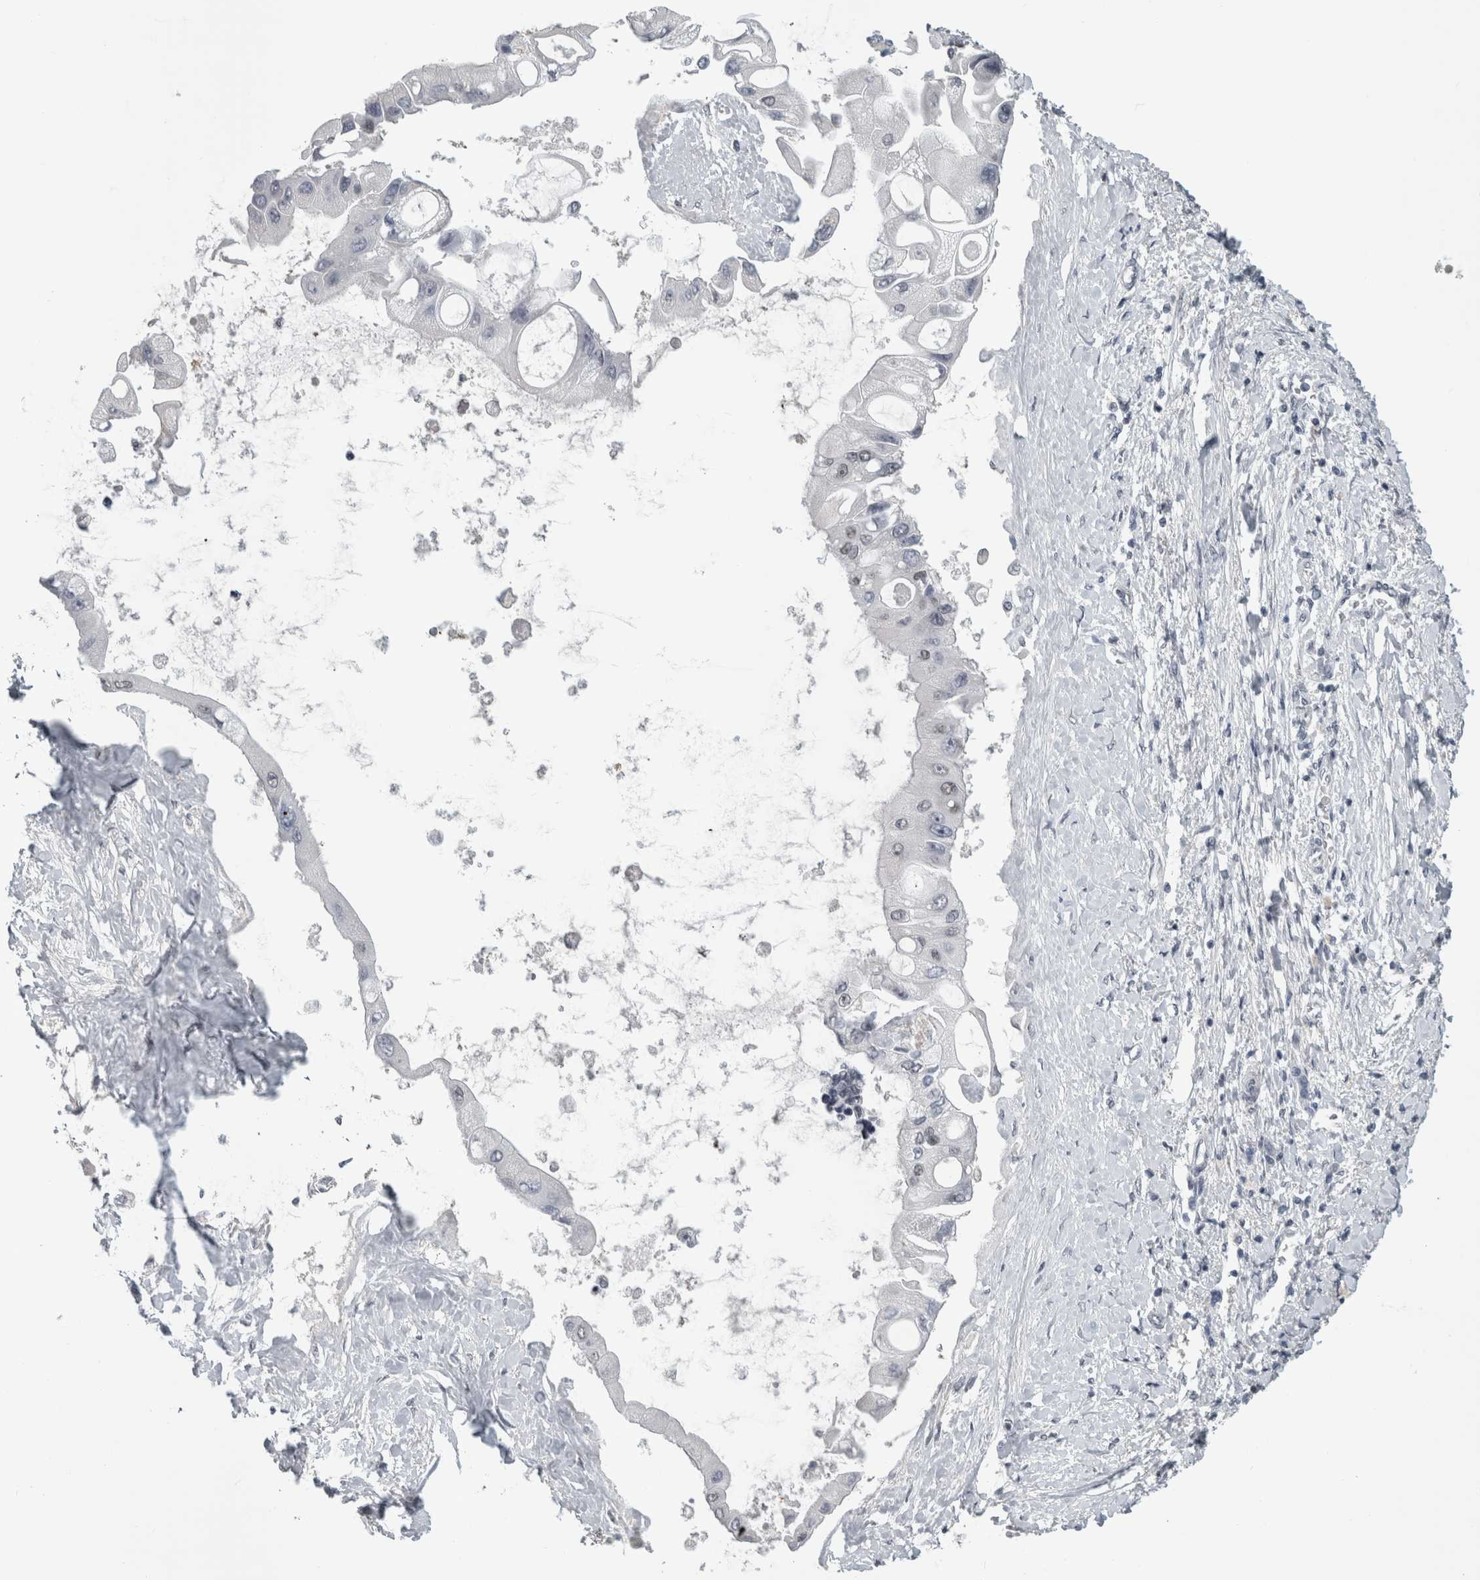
{"staining": {"intensity": "weak", "quantity": "<25%", "location": "nuclear"}, "tissue": "liver cancer", "cell_type": "Tumor cells", "image_type": "cancer", "snomed": [{"axis": "morphology", "description": "Cholangiocarcinoma"}, {"axis": "topography", "description": "Liver"}], "caption": "Photomicrograph shows no protein staining in tumor cells of liver cancer (cholangiocarcinoma) tissue. Nuclei are stained in blue.", "gene": "ARID4B", "patient": {"sex": "male", "age": 50}}